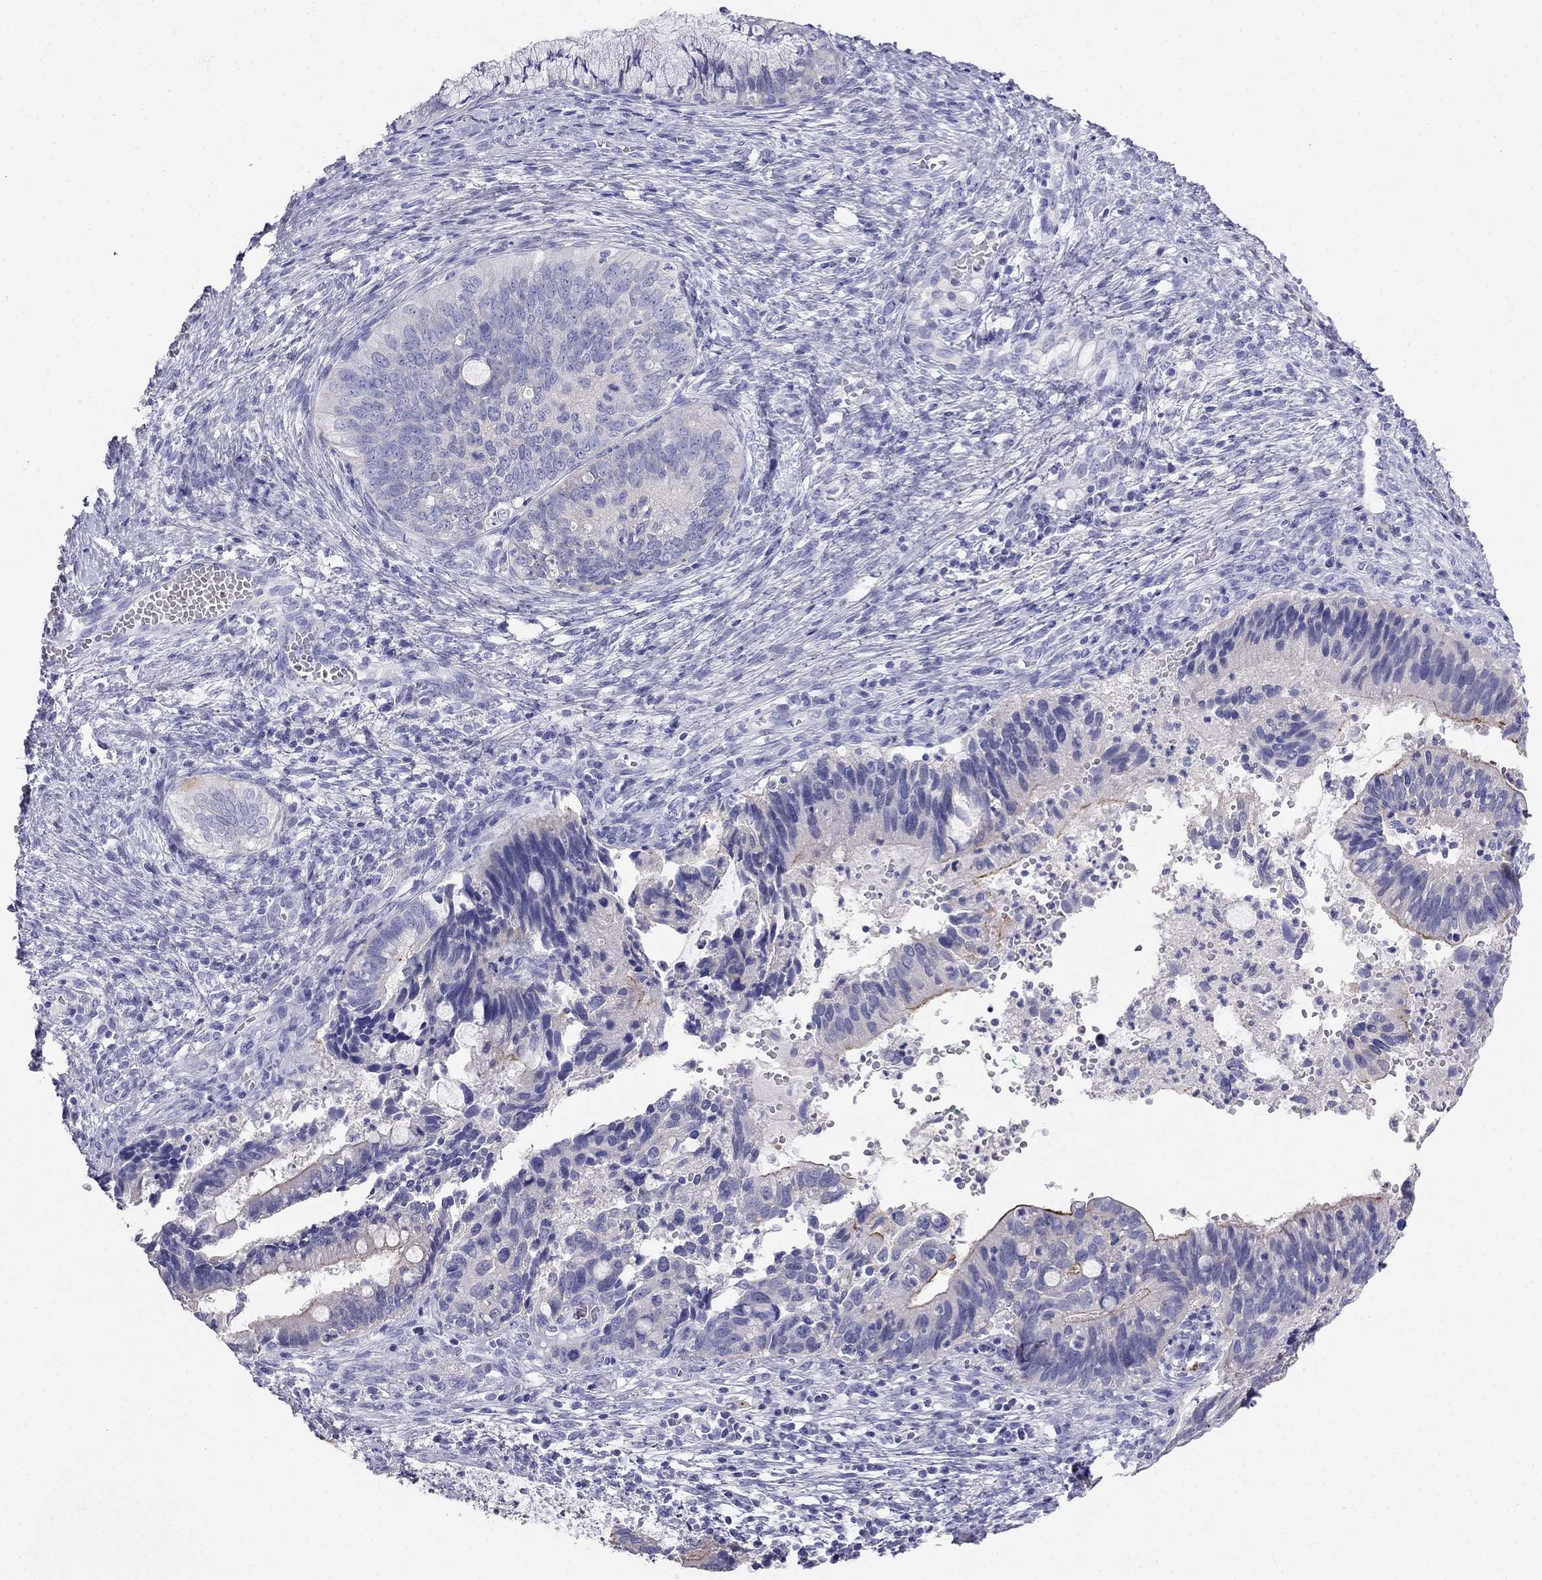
{"staining": {"intensity": "moderate", "quantity": "<25%", "location": "cytoplasmic/membranous"}, "tissue": "cervical cancer", "cell_type": "Tumor cells", "image_type": "cancer", "snomed": [{"axis": "morphology", "description": "Adenocarcinoma, NOS"}, {"axis": "topography", "description": "Cervix"}], "caption": "The histopathology image reveals a brown stain indicating the presence of a protein in the cytoplasmic/membranous of tumor cells in cervical cancer.", "gene": "RFLNA", "patient": {"sex": "female", "age": 42}}